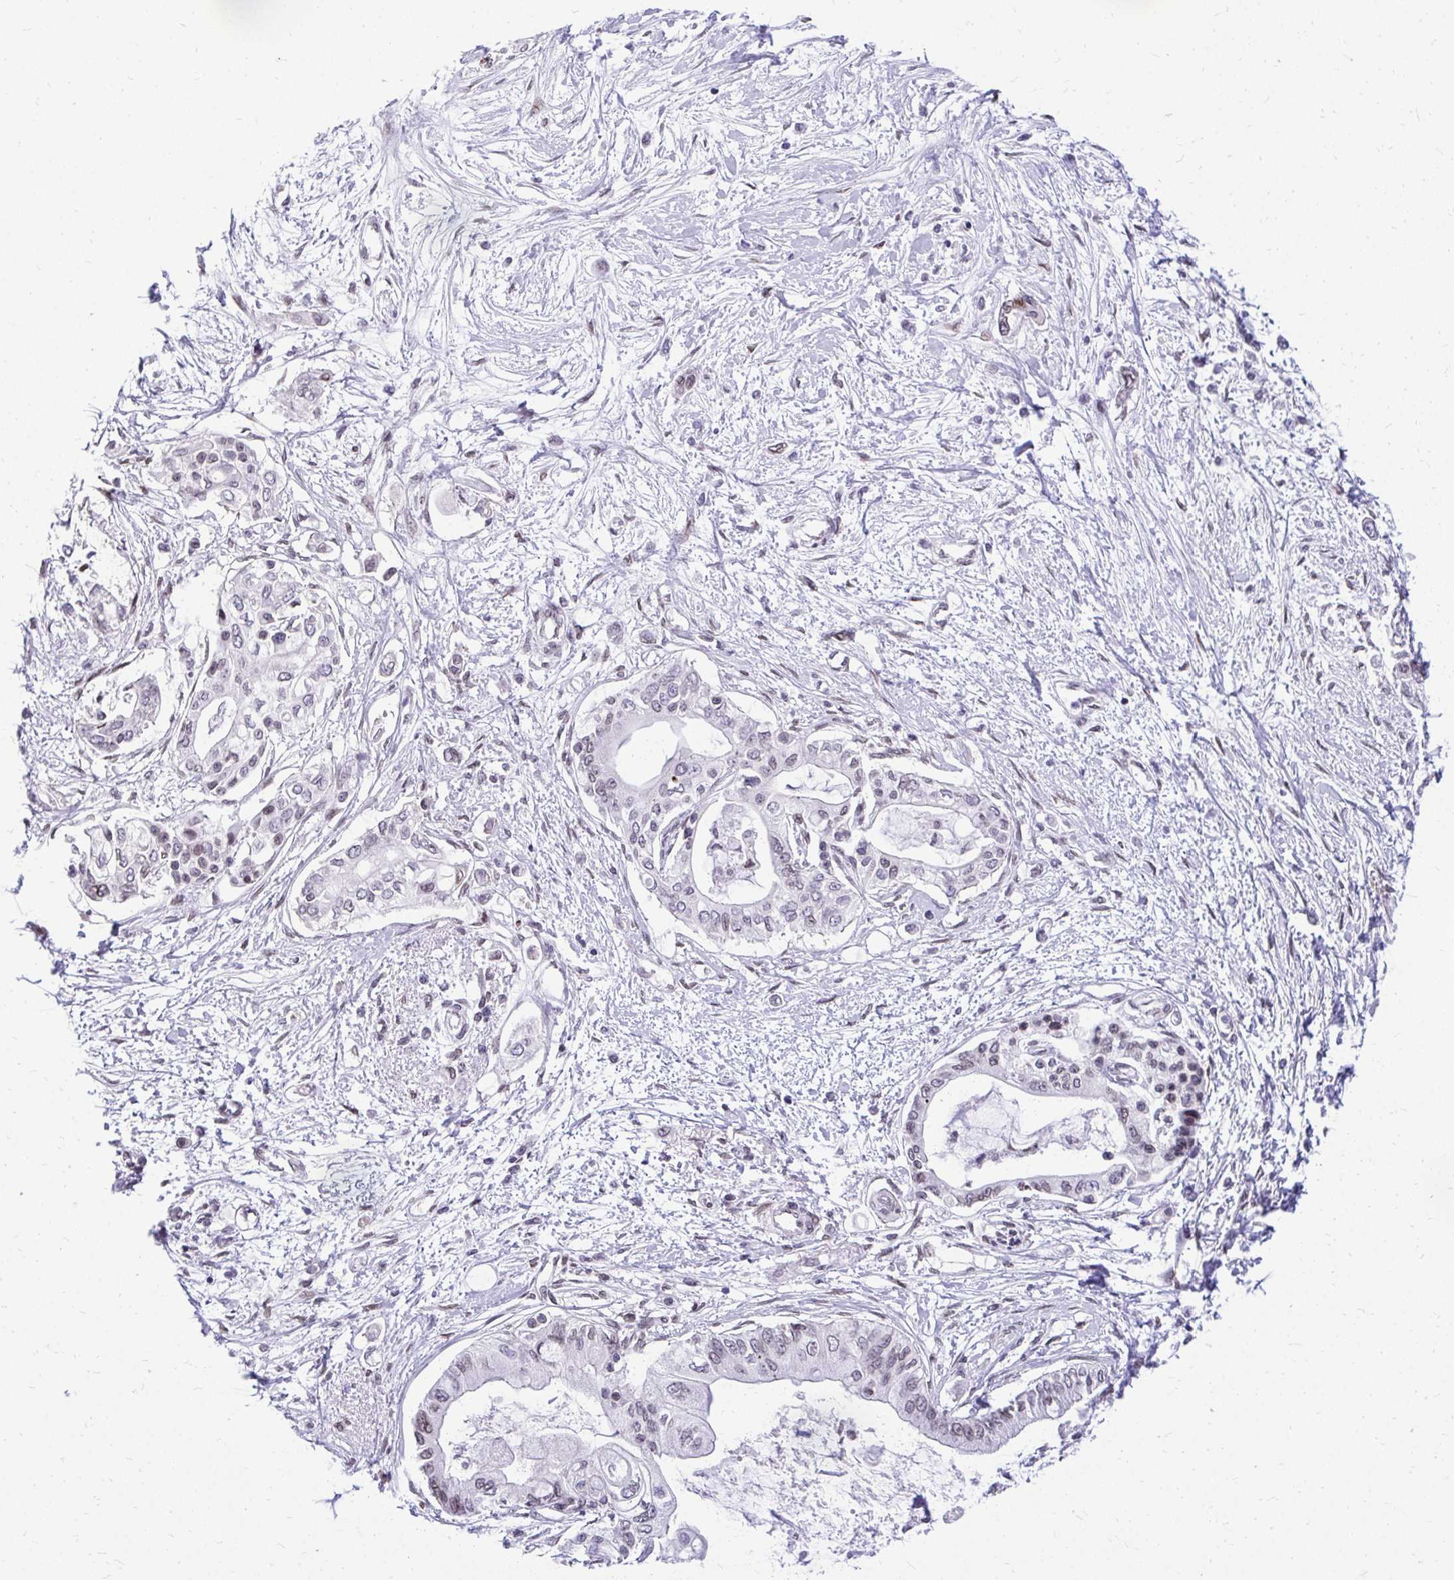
{"staining": {"intensity": "weak", "quantity": "<25%", "location": "cytoplasmic/membranous,nuclear"}, "tissue": "pancreatic cancer", "cell_type": "Tumor cells", "image_type": "cancer", "snomed": [{"axis": "morphology", "description": "Adenocarcinoma, NOS"}, {"axis": "topography", "description": "Pancreas"}], "caption": "Immunohistochemistry of pancreatic adenocarcinoma exhibits no staining in tumor cells.", "gene": "BANF1", "patient": {"sex": "female", "age": 77}}